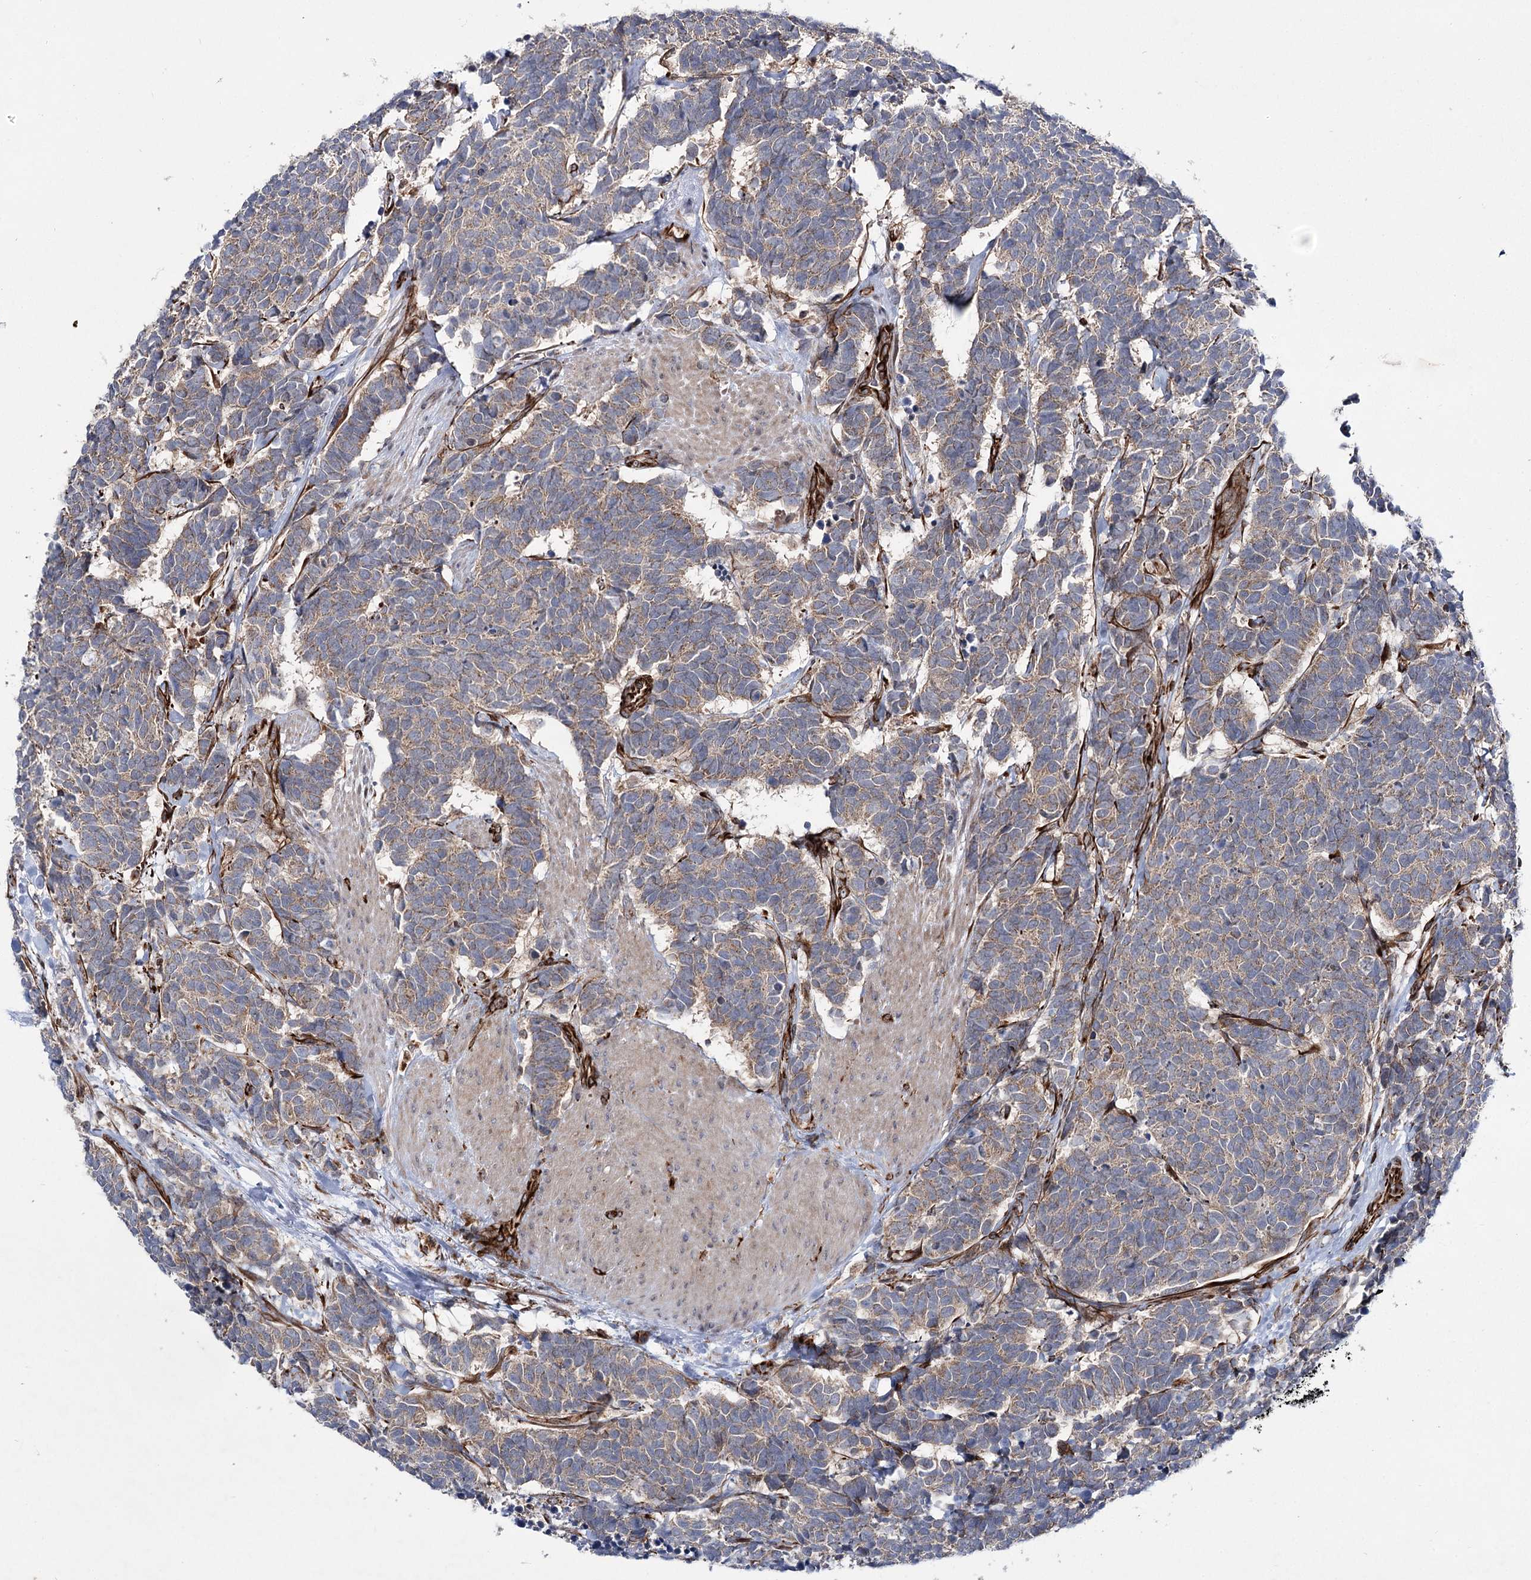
{"staining": {"intensity": "weak", "quantity": ">75%", "location": "cytoplasmic/membranous"}, "tissue": "carcinoid", "cell_type": "Tumor cells", "image_type": "cancer", "snomed": [{"axis": "morphology", "description": "Carcinoma, NOS"}, {"axis": "morphology", "description": "Carcinoid, malignant, NOS"}, {"axis": "topography", "description": "Urinary bladder"}], "caption": "Protein positivity by IHC reveals weak cytoplasmic/membranous staining in approximately >75% of tumor cells in malignant carcinoid.", "gene": "DPEP2", "patient": {"sex": "male", "age": 57}}